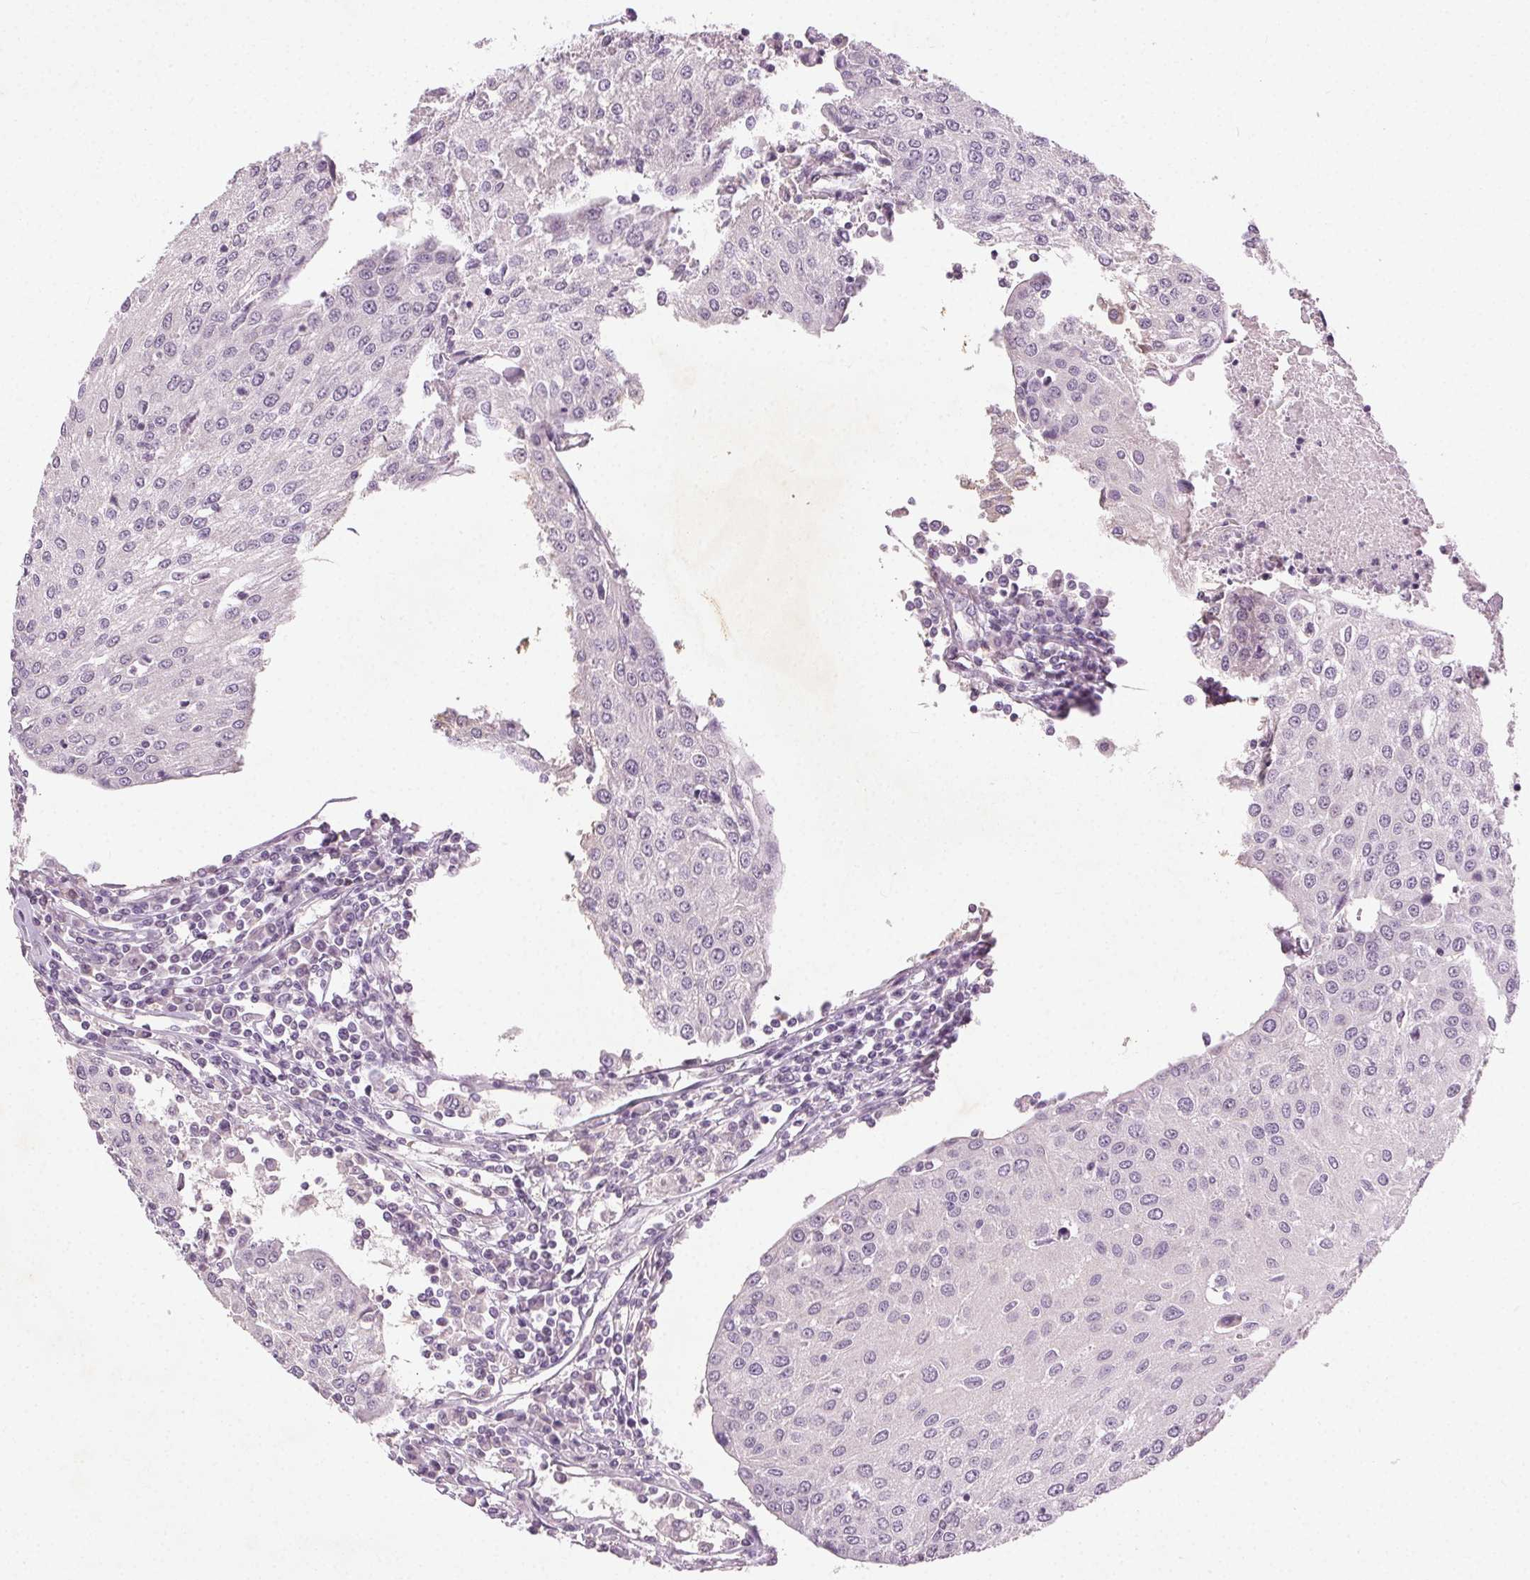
{"staining": {"intensity": "negative", "quantity": "none", "location": "none"}, "tissue": "urothelial cancer", "cell_type": "Tumor cells", "image_type": "cancer", "snomed": [{"axis": "morphology", "description": "Urothelial carcinoma, High grade"}, {"axis": "topography", "description": "Urinary bladder"}], "caption": "Immunohistochemistry (IHC) photomicrograph of neoplastic tissue: high-grade urothelial carcinoma stained with DAB (3,3'-diaminobenzidine) shows no significant protein staining in tumor cells. The staining was performed using DAB (3,3'-diaminobenzidine) to visualize the protein expression in brown, while the nuclei were stained in blue with hematoxylin (Magnification: 20x).", "gene": "CLTRN", "patient": {"sex": "female", "age": 85}}